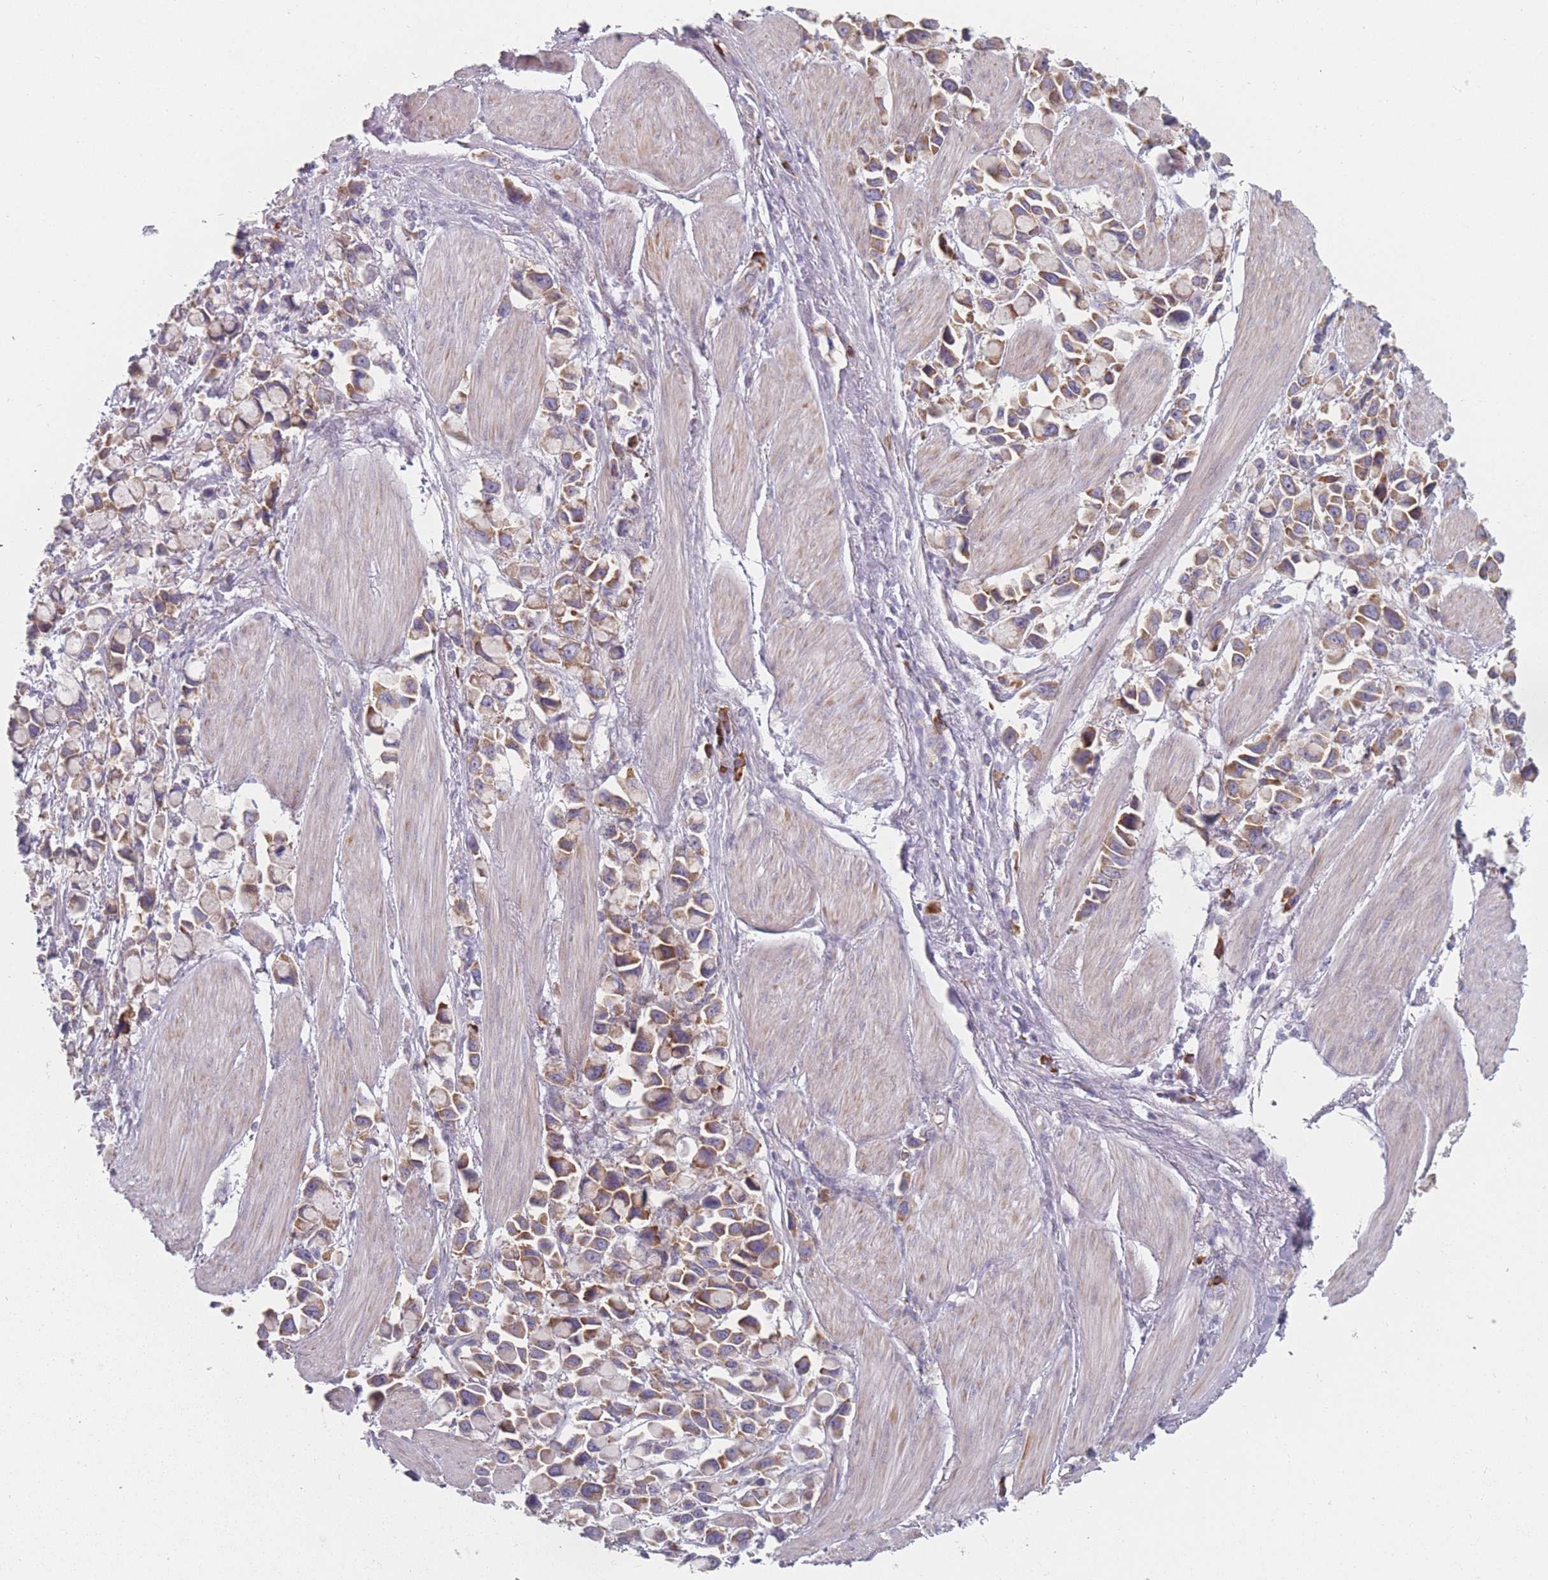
{"staining": {"intensity": "moderate", "quantity": ">75%", "location": "cytoplasmic/membranous"}, "tissue": "stomach cancer", "cell_type": "Tumor cells", "image_type": "cancer", "snomed": [{"axis": "morphology", "description": "Adenocarcinoma, NOS"}, {"axis": "topography", "description": "Stomach"}], "caption": "Human adenocarcinoma (stomach) stained for a protein (brown) demonstrates moderate cytoplasmic/membranous positive expression in about >75% of tumor cells.", "gene": "CACNG5", "patient": {"sex": "female", "age": 81}}